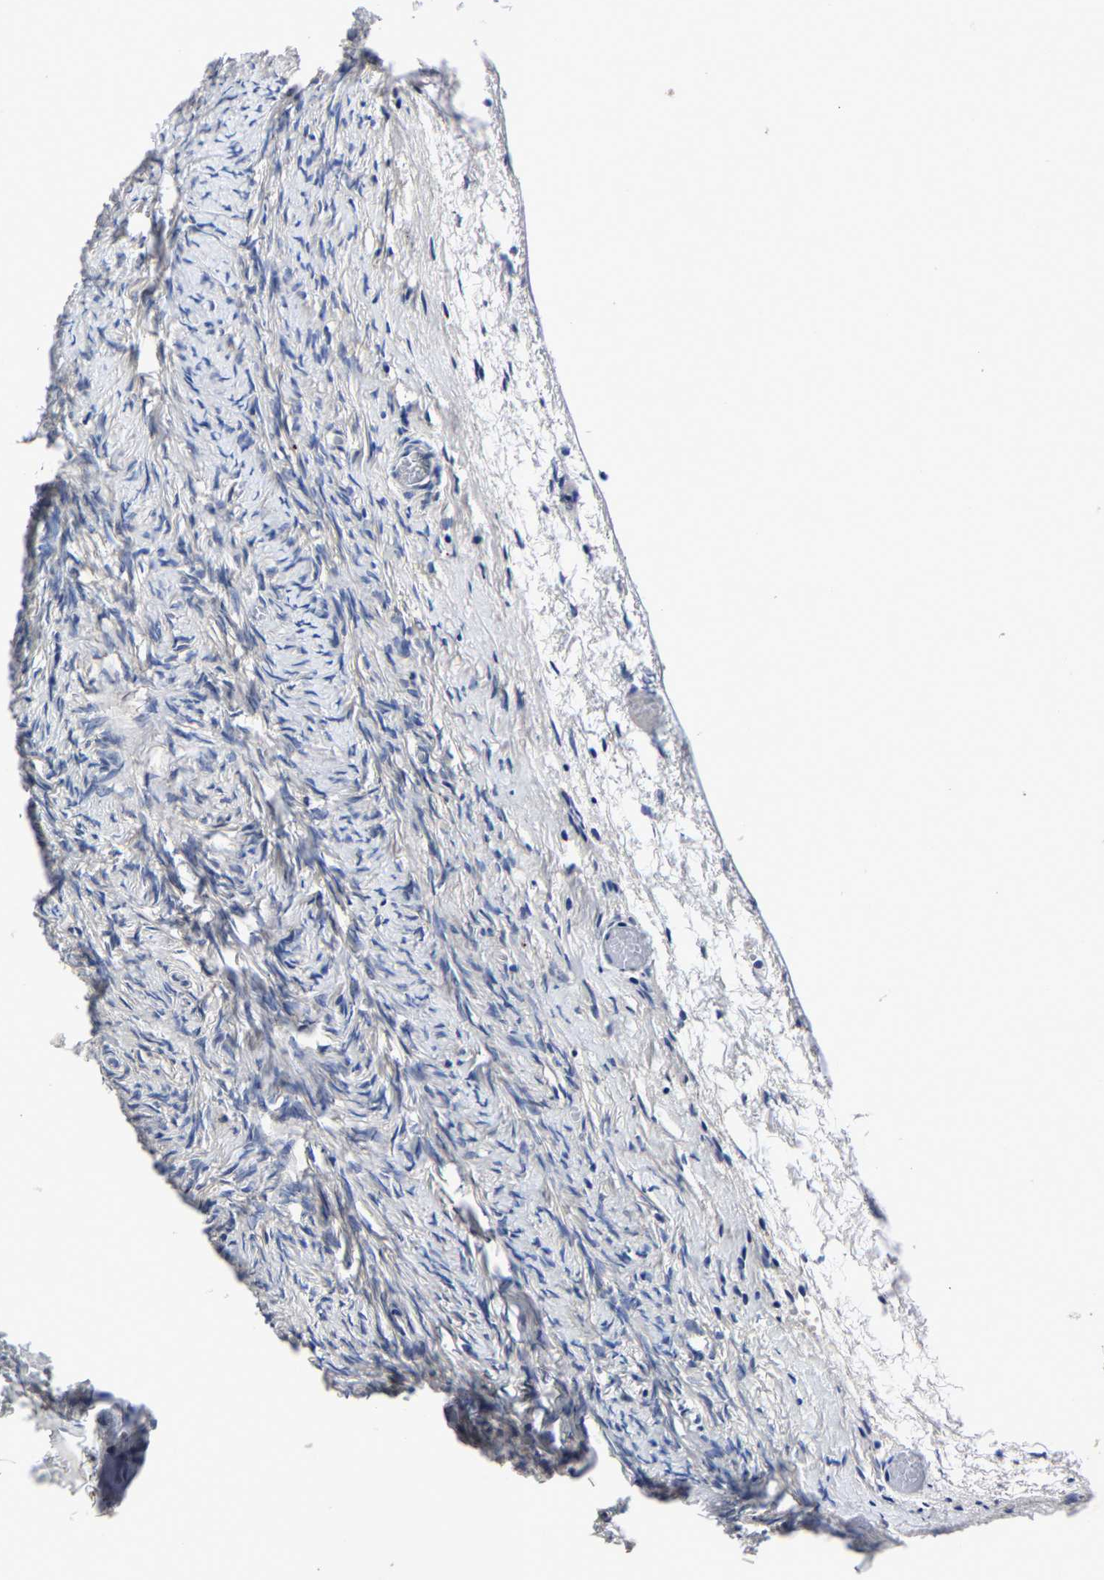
{"staining": {"intensity": "weak", "quantity": "25%-75%", "location": "cytoplasmic/membranous"}, "tissue": "ovary", "cell_type": "Follicle cells", "image_type": "normal", "snomed": [{"axis": "morphology", "description": "Normal tissue, NOS"}, {"axis": "topography", "description": "Ovary"}], "caption": "Follicle cells reveal low levels of weak cytoplasmic/membranous staining in about 25%-75% of cells in unremarkable ovary. (Stains: DAB in brown, nuclei in blue, Microscopy: brightfield microscopy at high magnification).", "gene": "PSPH", "patient": {"sex": "female", "age": 27}}